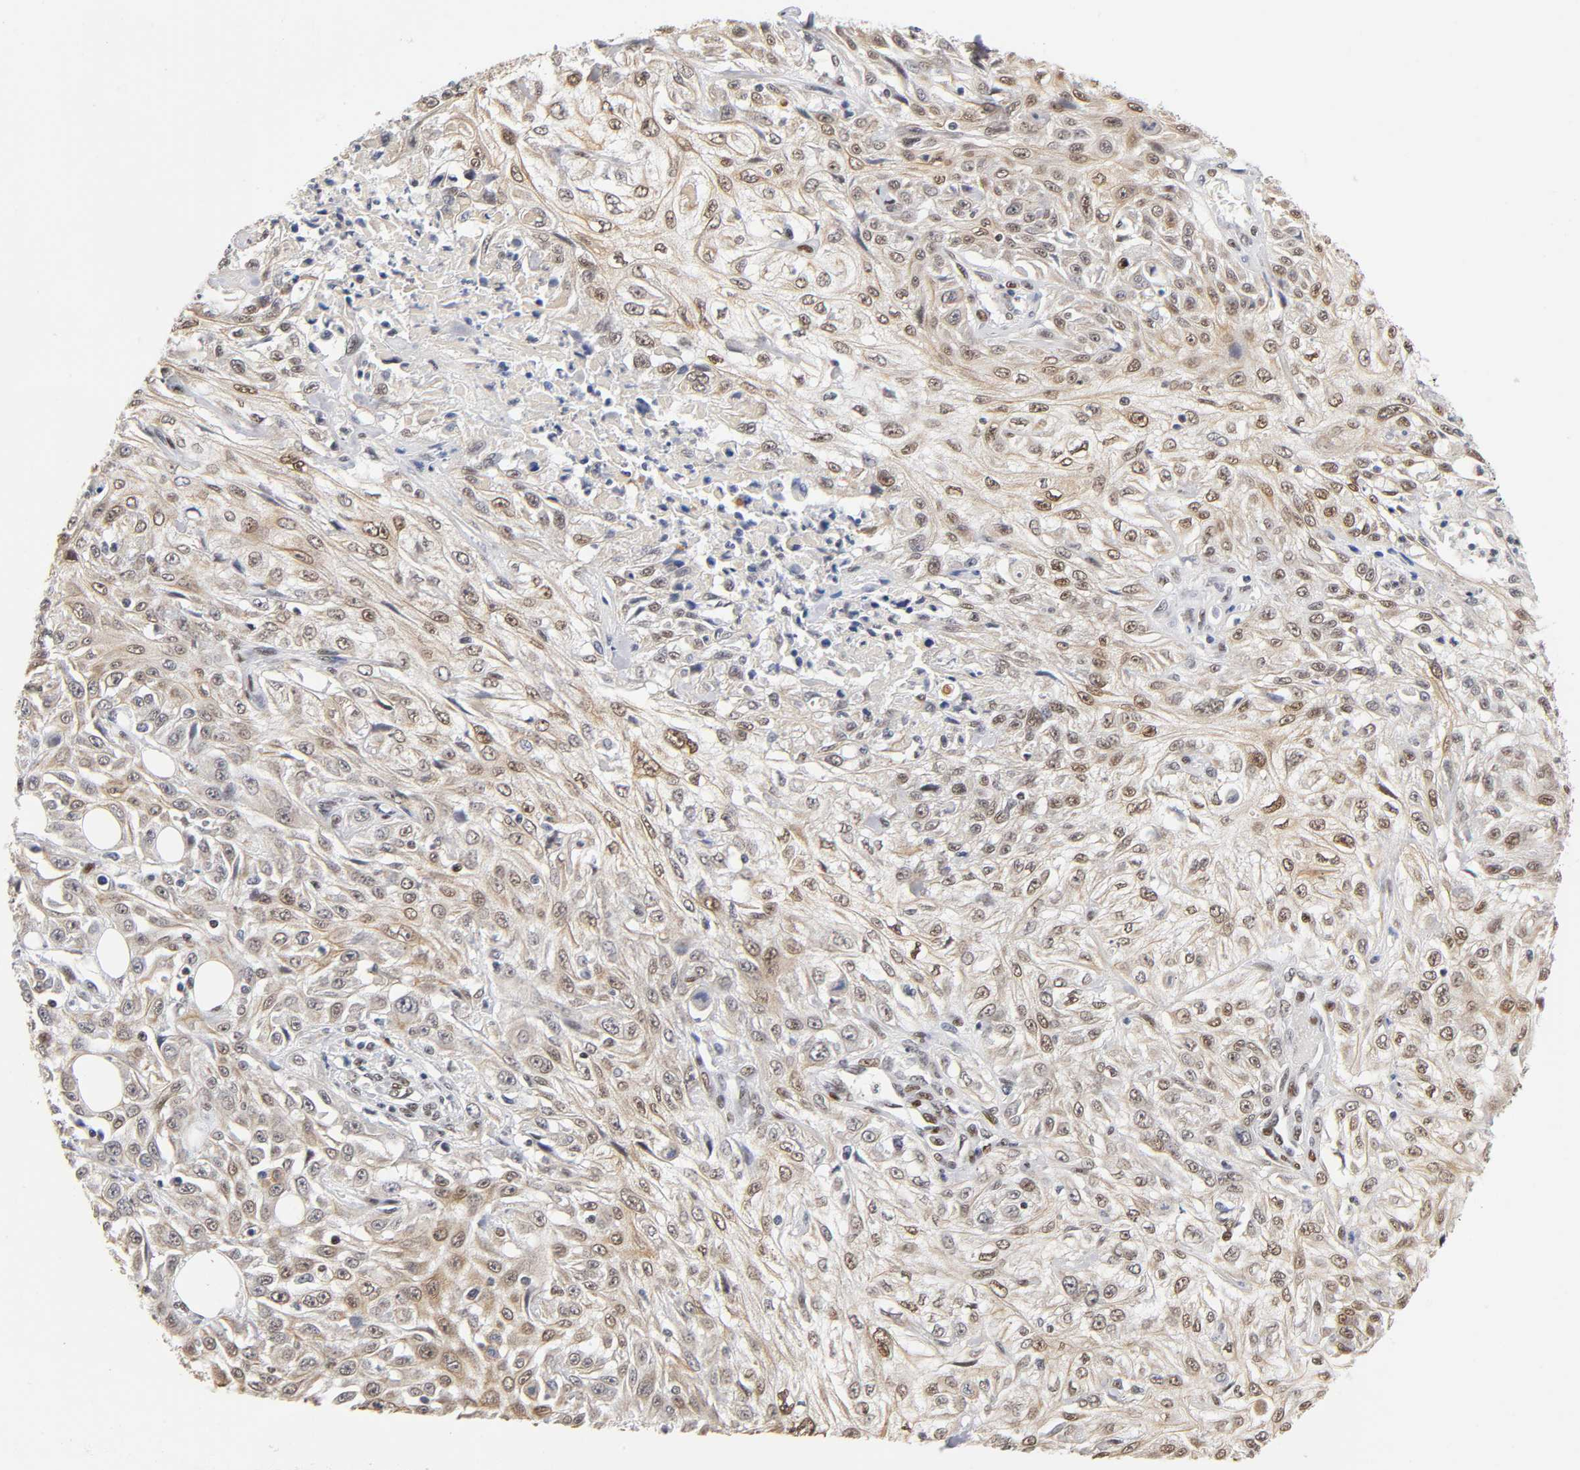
{"staining": {"intensity": "weak", "quantity": "25%-75%", "location": "cytoplasmic/membranous,nuclear"}, "tissue": "skin cancer", "cell_type": "Tumor cells", "image_type": "cancer", "snomed": [{"axis": "morphology", "description": "Squamous cell carcinoma, NOS"}, {"axis": "topography", "description": "Skin"}], "caption": "Immunohistochemistry (IHC) photomicrograph of human skin cancer (squamous cell carcinoma) stained for a protein (brown), which reveals low levels of weak cytoplasmic/membranous and nuclear positivity in about 25%-75% of tumor cells.", "gene": "NR3C1", "patient": {"sex": "male", "age": 75}}